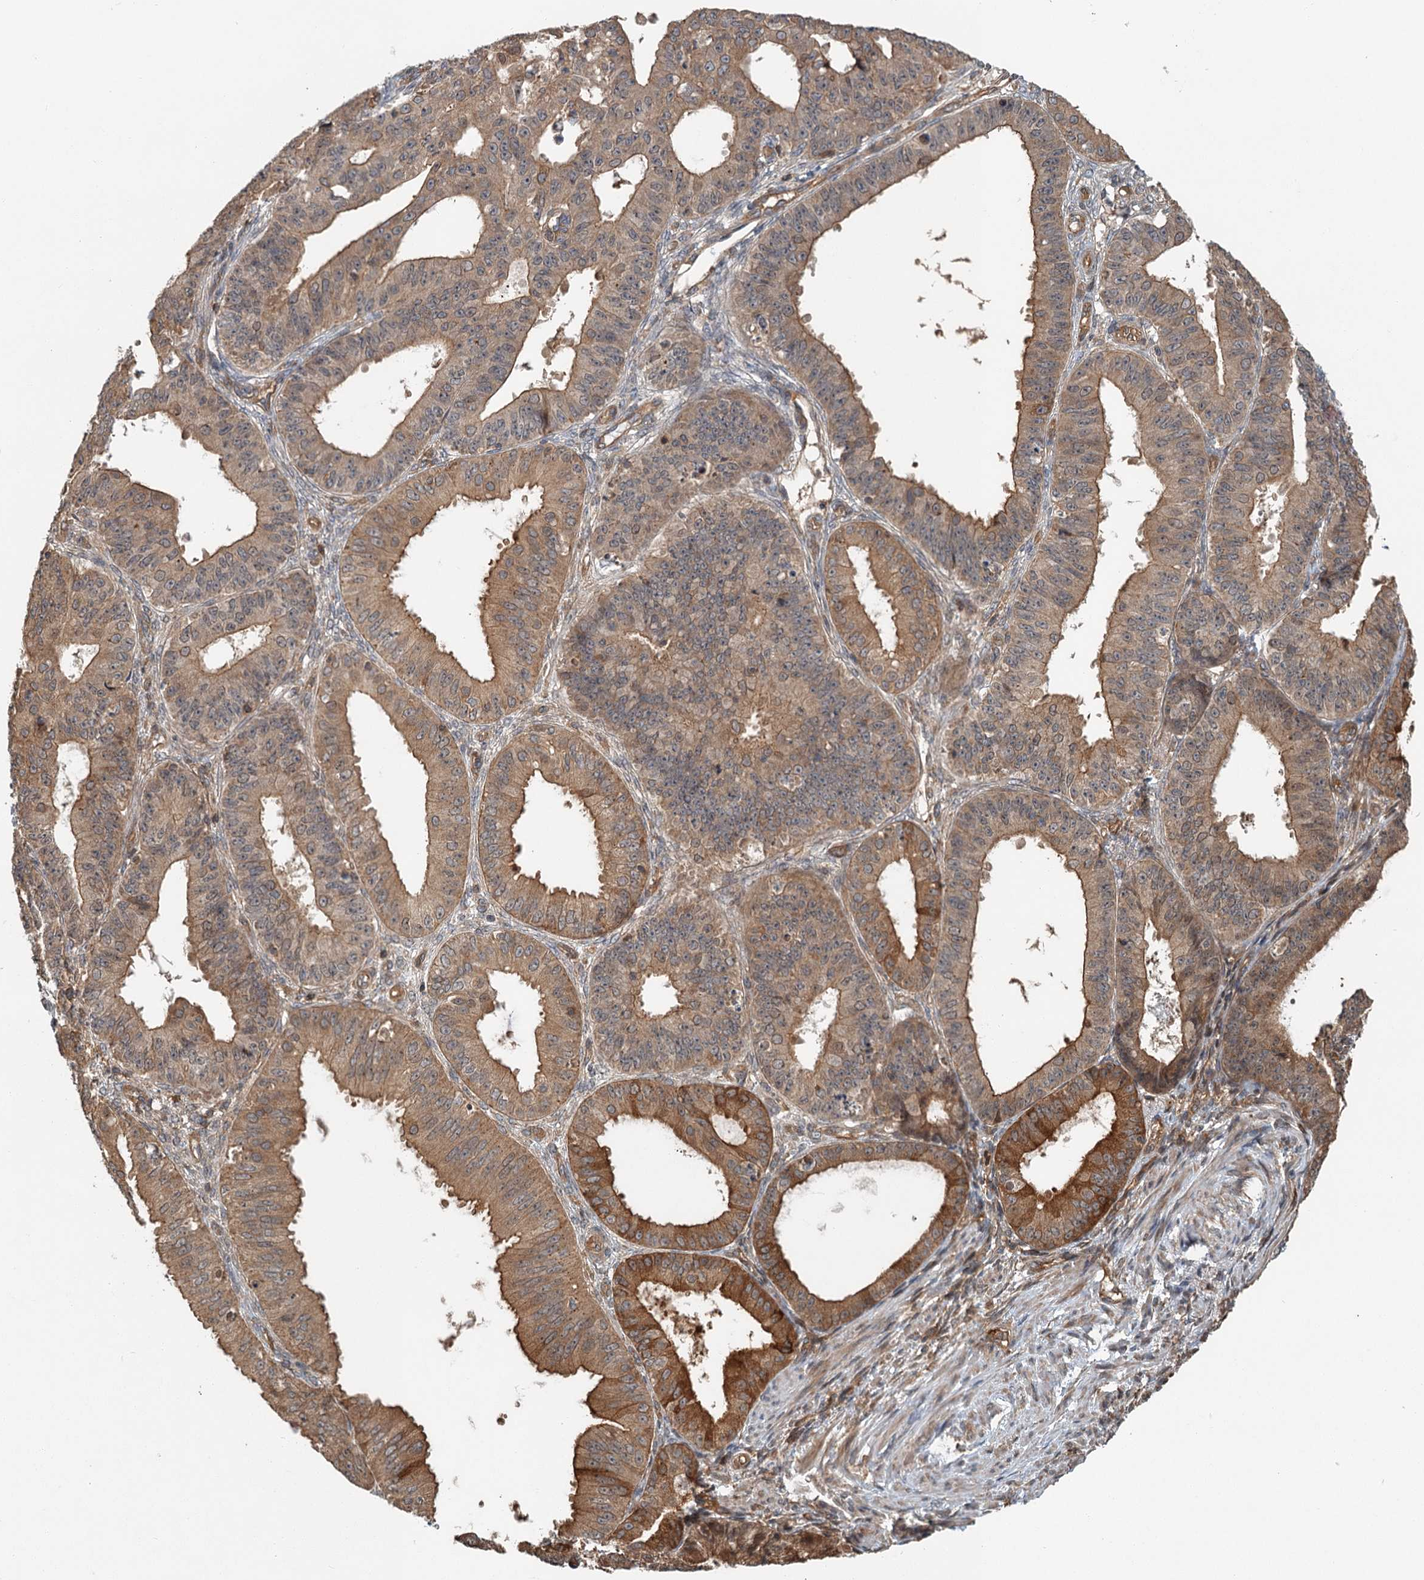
{"staining": {"intensity": "strong", "quantity": "<25%", "location": "cytoplasmic/membranous"}, "tissue": "ovarian cancer", "cell_type": "Tumor cells", "image_type": "cancer", "snomed": [{"axis": "morphology", "description": "Carcinoma, endometroid"}, {"axis": "topography", "description": "Appendix"}, {"axis": "topography", "description": "Ovary"}], "caption": "A medium amount of strong cytoplasmic/membranous staining is appreciated in approximately <25% of tumor cells in endometroid carcinoma (ovarian) tissue.", "gene": "ZNF527", "patient": {"sex": "female", "age": 42}}